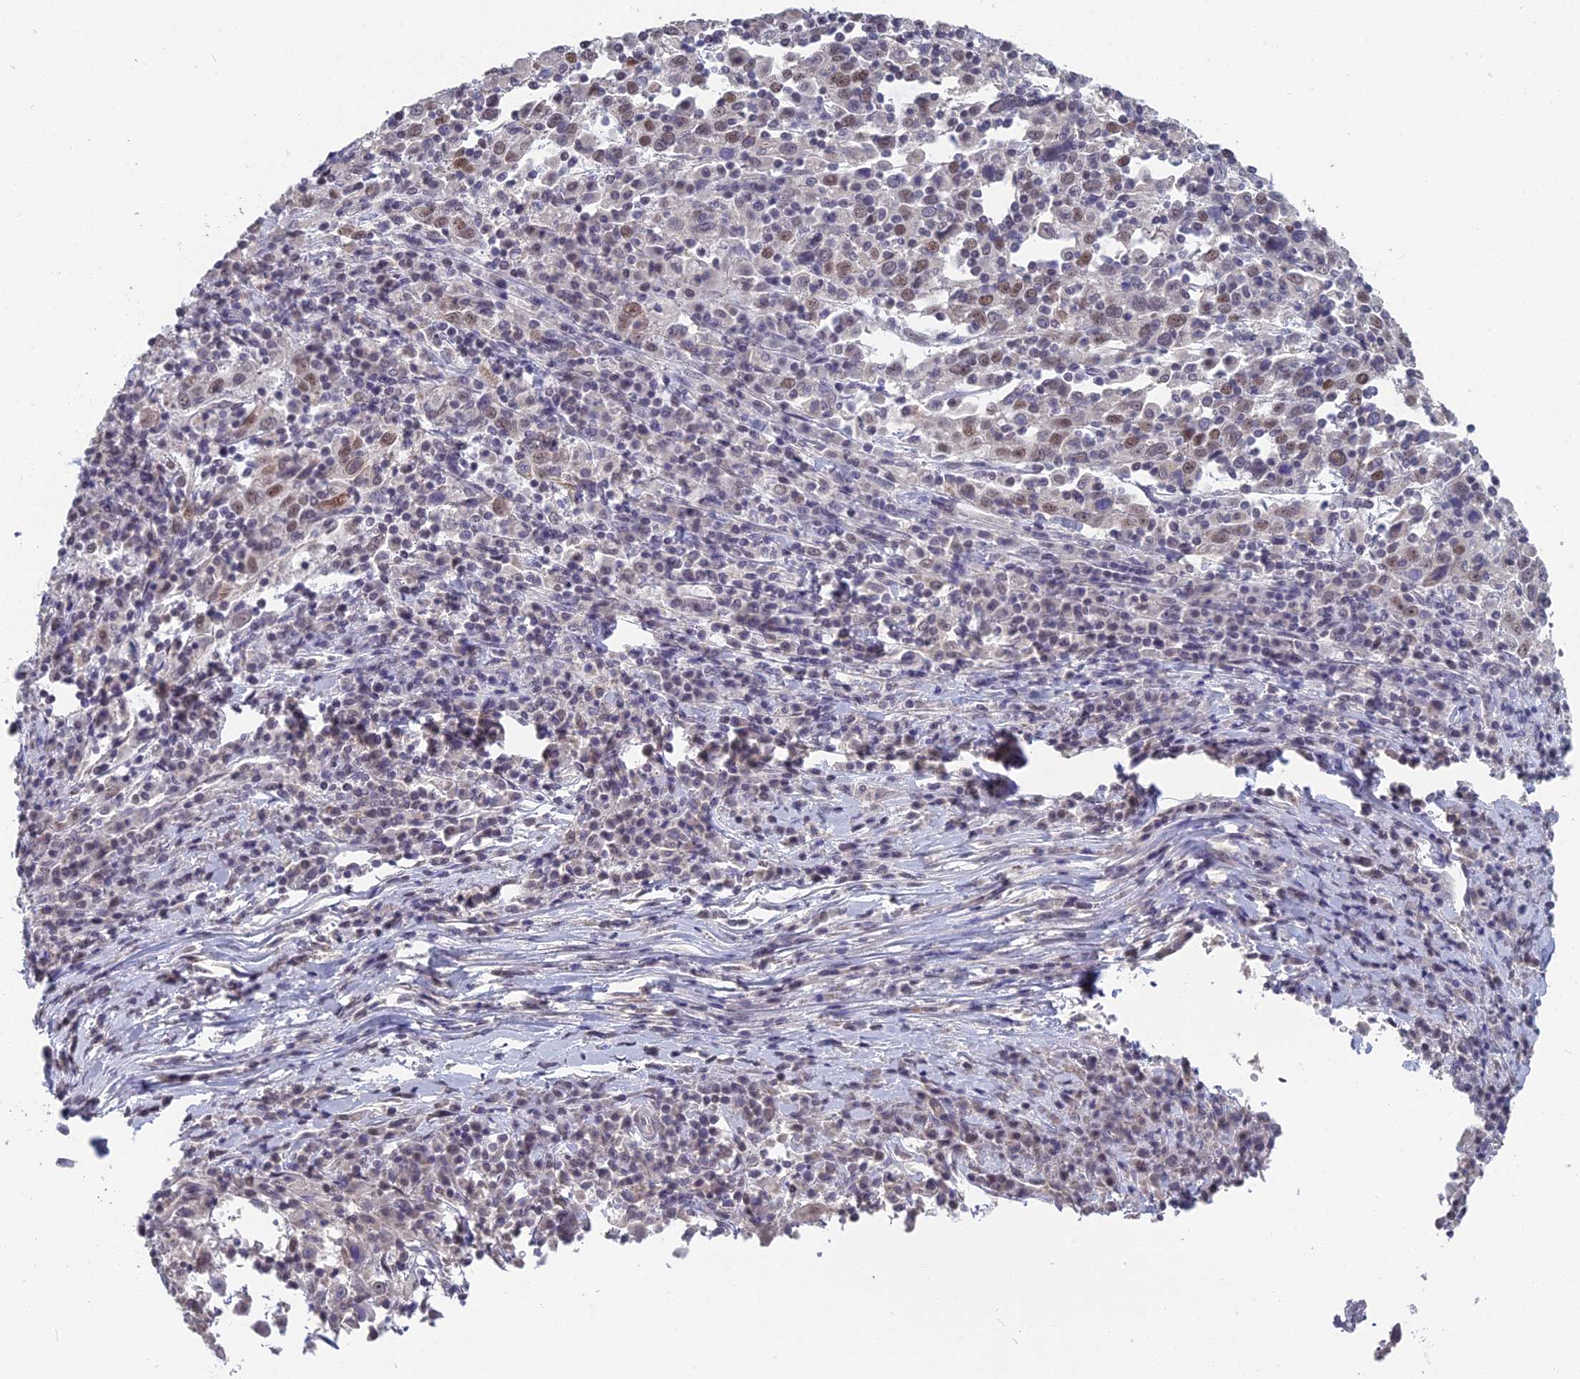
{"staining": {"intensity": "moderate", "quantity": "25%-75%", "location": "nuclear"}, "tissue": "cervical cancer", "cell_type": "Tumor cells", "image_type": "cancer", "snomed": [{"axis": "morphology", "description": "Squamous cell carcinoma, NOS"}, {"axis": "topography", "description": "Cervix"}], "caption": "Immunohistochemistry staining of squamous cell carcinoma (cervical), which reveals medium levels of moderate nuclear staining in about 25%-75% of tumor cells indicating moderate nuclear protein staining. The staining was performed using DAB (brown) for protein detection and nuclei were counterstained in hematoxylin (blue).", "gene": "MT-CO3", "patient": {"sex": "female", "age": 46}}